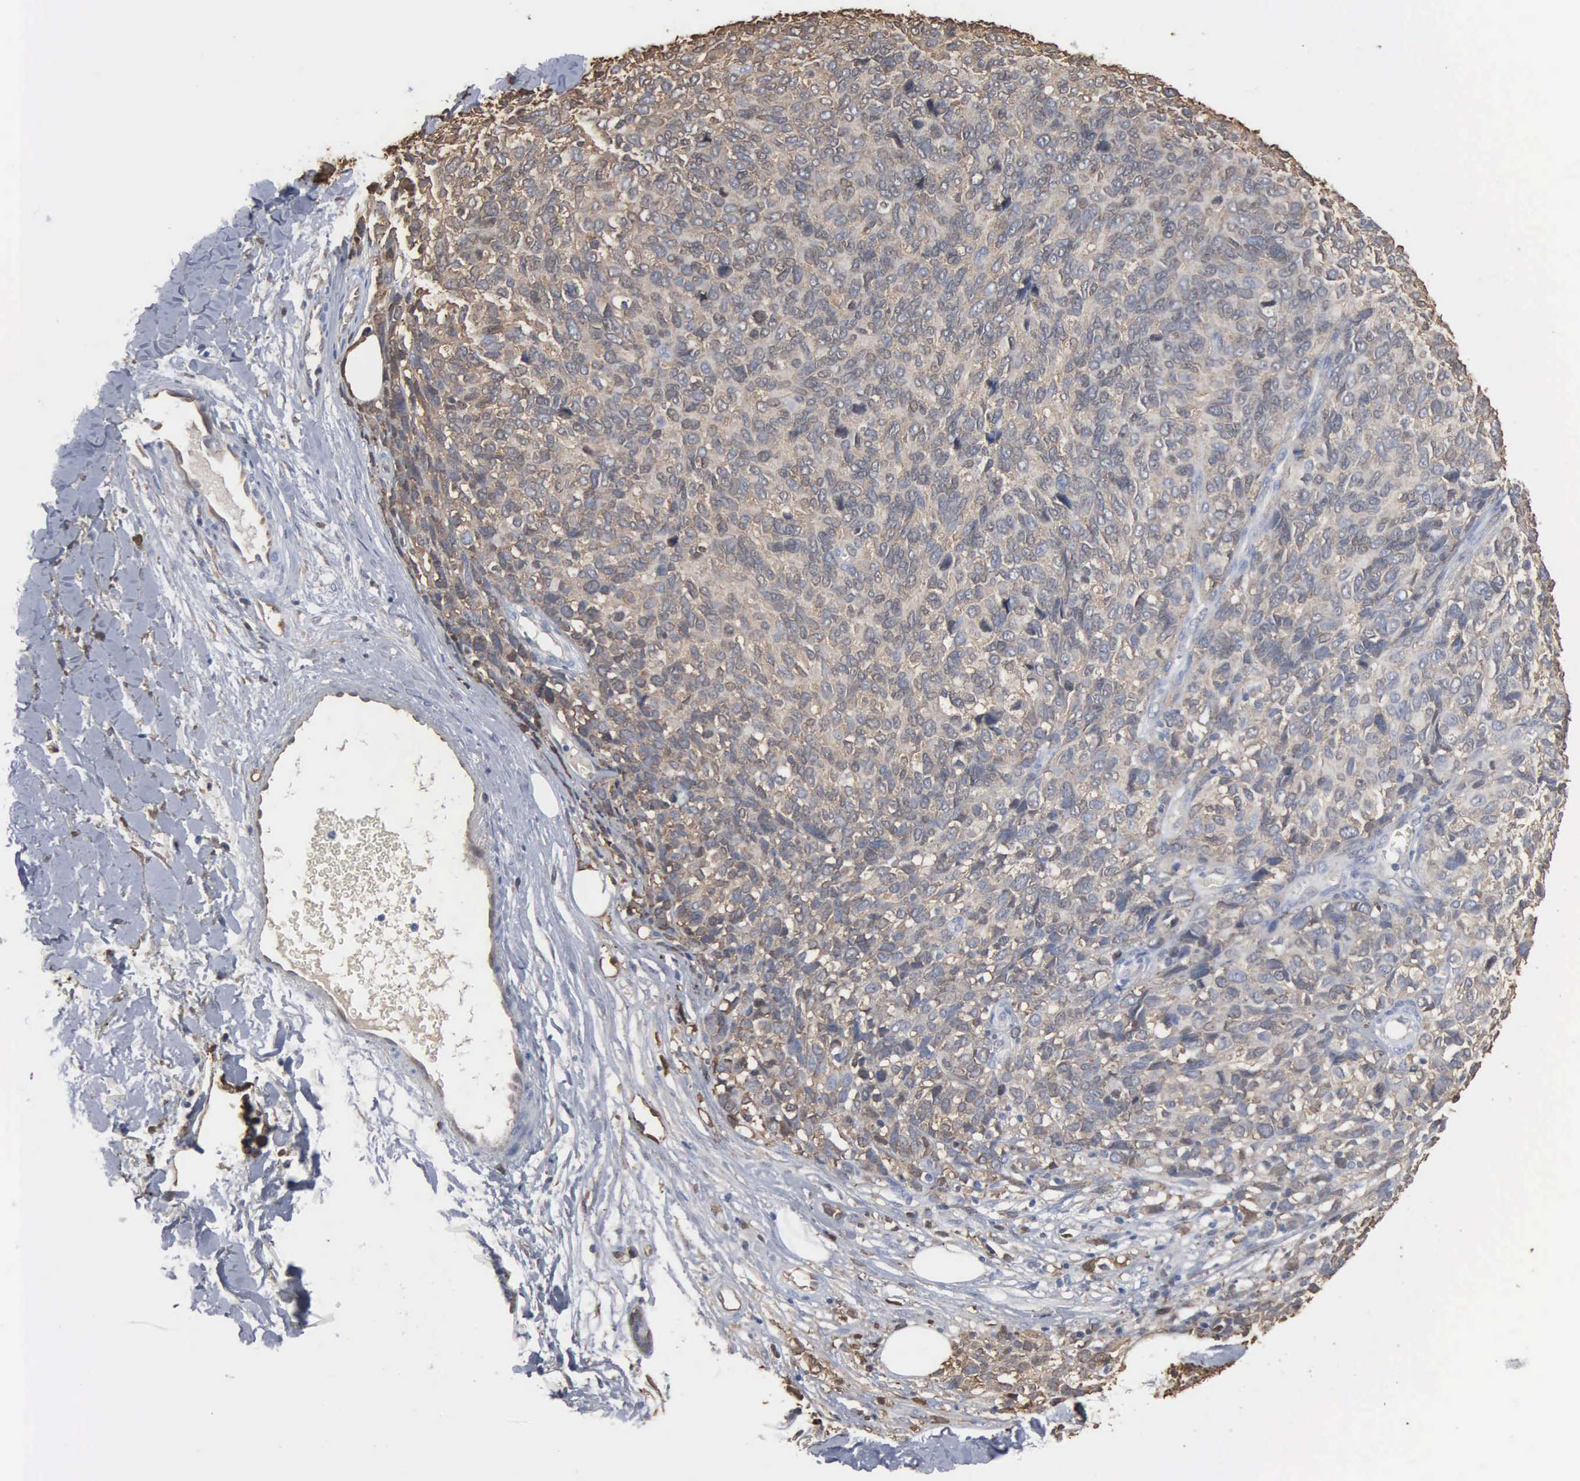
{"staining": {"intensity": "weak", "quantity": ">75%", "location": "cytoplasmic/membranous"}, "tissue": "melanoma", "cell_type": "Tumor cells", "image_type": "cancer", "snomed": [{"axis": "morphology", "description": "Malignant melanoma, NOS"}, {"axis": "topography", "description": "Skin"}], "caption": "Immunohistochemical staining of malignant melanoma reveals low levels of weak cytoplasmic/membranous protein positivity in about >75% of tumor cells.", "gene": "FSCN1", "patient": {"sex": "female", "age": 85}}